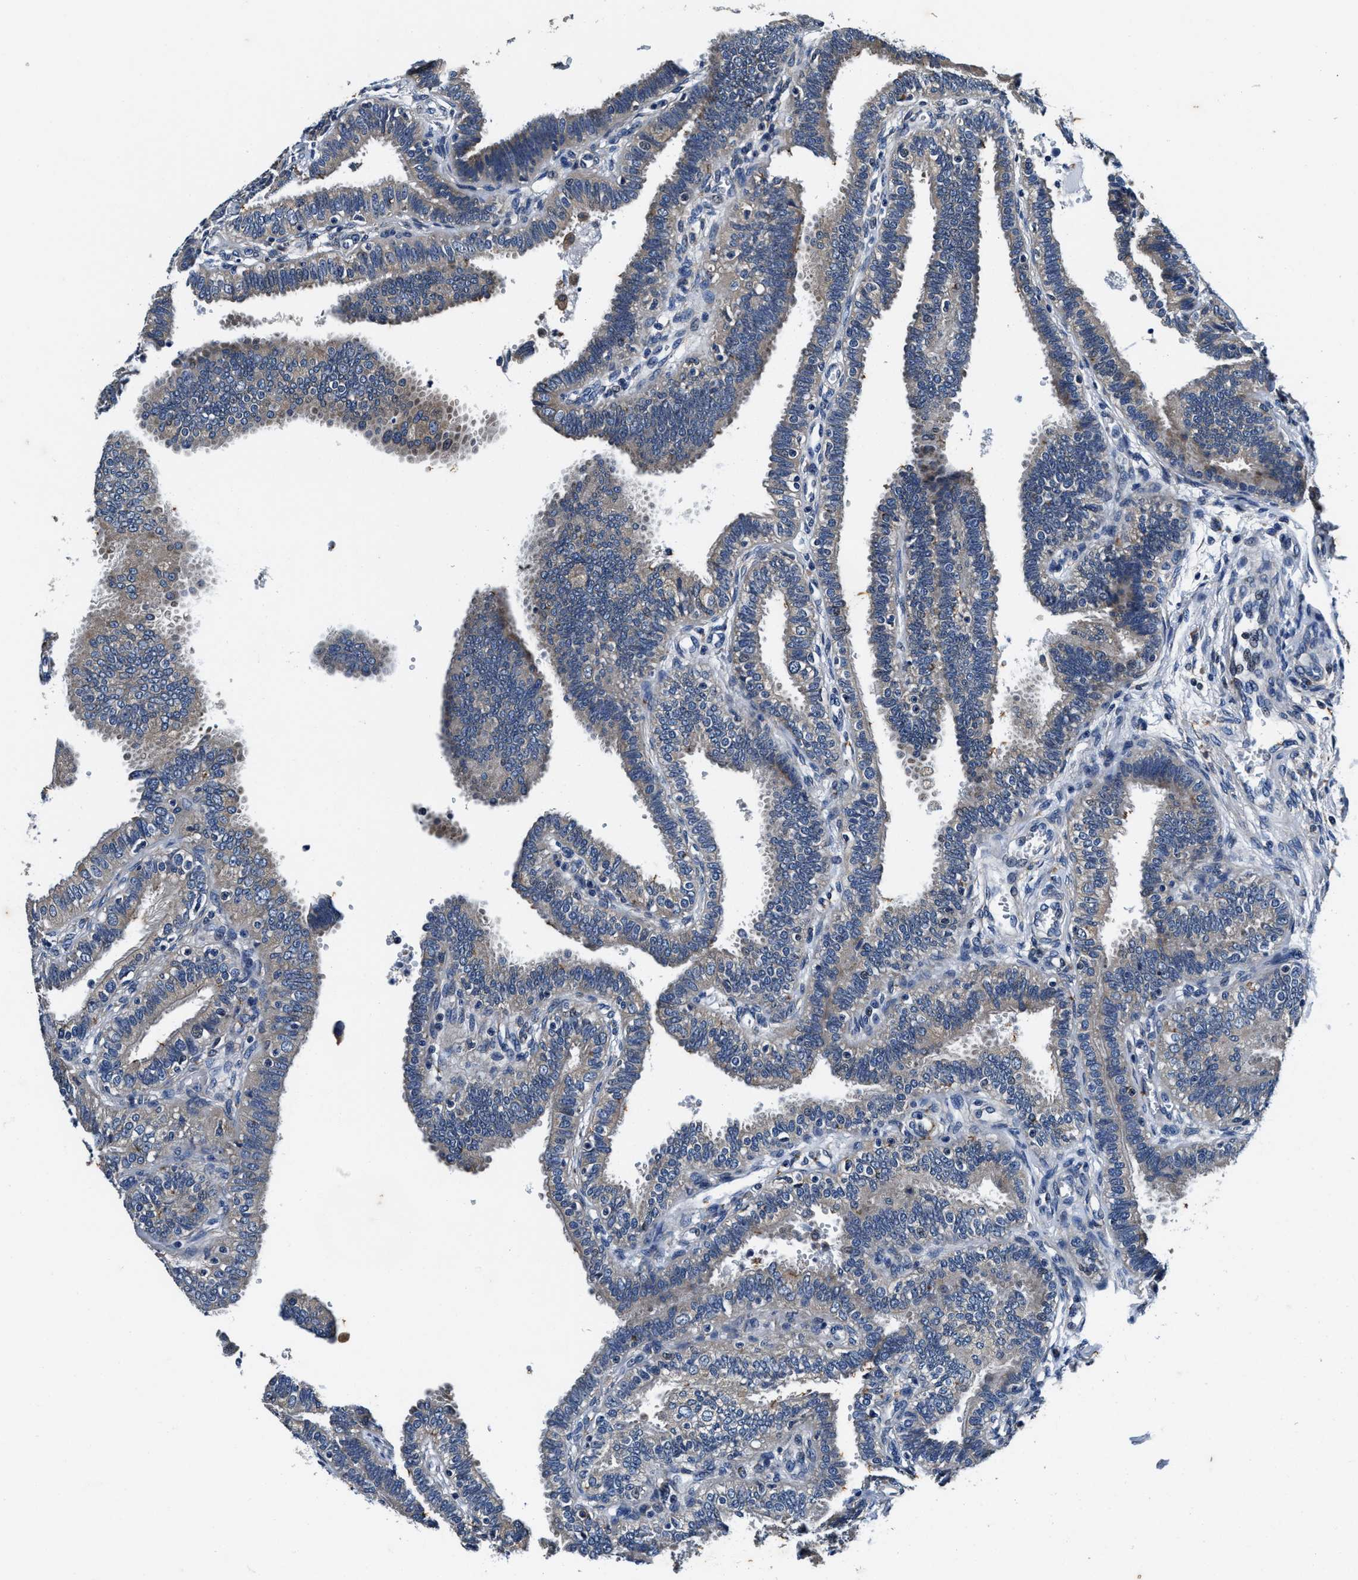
{"staining": {"intensity": "weak", "quantity": "<25%", "location": "cytoplasmic/membranous"}, "tissue": "fallopian tube", "cell_type": "Glandular cells", "image_type": "normal", "snomed": [{"axis": "morphology", "description": "Normal tissue, NOS"}, {"axis": "topography", "description": "Fallopian tube"}, {"axis": "topography", "description": "Placenta"}], "caption": "Photomicrograph shows no significant protein positivity in glandular cells of unremarkable fallopian tube. (DAB IHC with hematoxylin counter stain).", "gene": "PI4KB", "patient": {"sex": "female", "age": 34}}